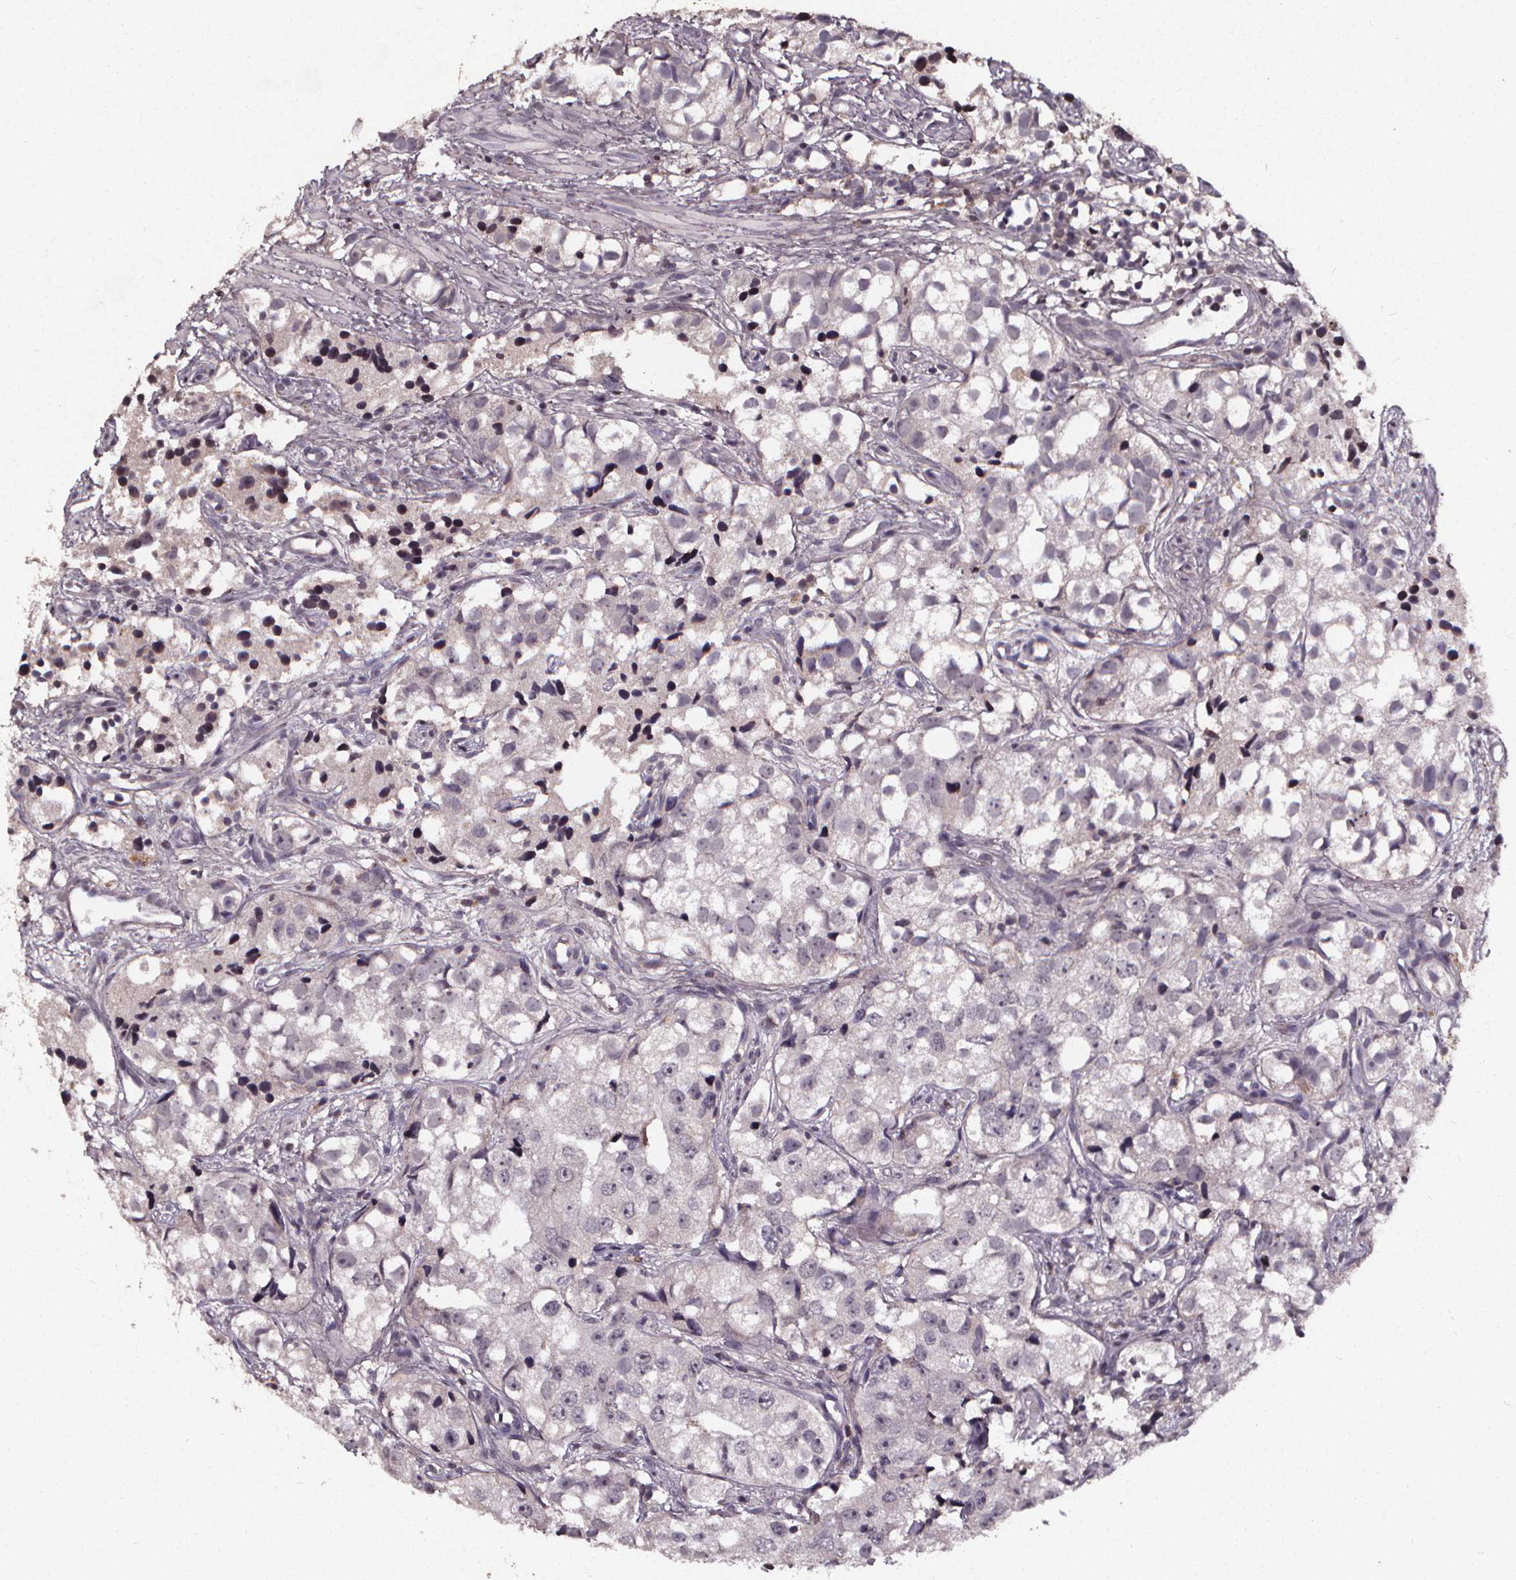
{"staining": {"intensity": "negative", "quantity": "none", "location": "none"}, "tissue": "prostate cancer", "cell_type": "Tumor cells", "image_type": "cancer", "snomed": [{"axis": "morphology", "description": "Adenocarcinoma, High grade"}, {"axis": "topography", "description": "Prostate"}], "caption": "This is a photomicrograph of immunohistochemistry (IHC) staining of prostate cancer, which shows no staining in tumor cells. (DAB IHC, high magnification).", "gene": "SPAG8", "patient": {"sex": "male", "age": 68}}